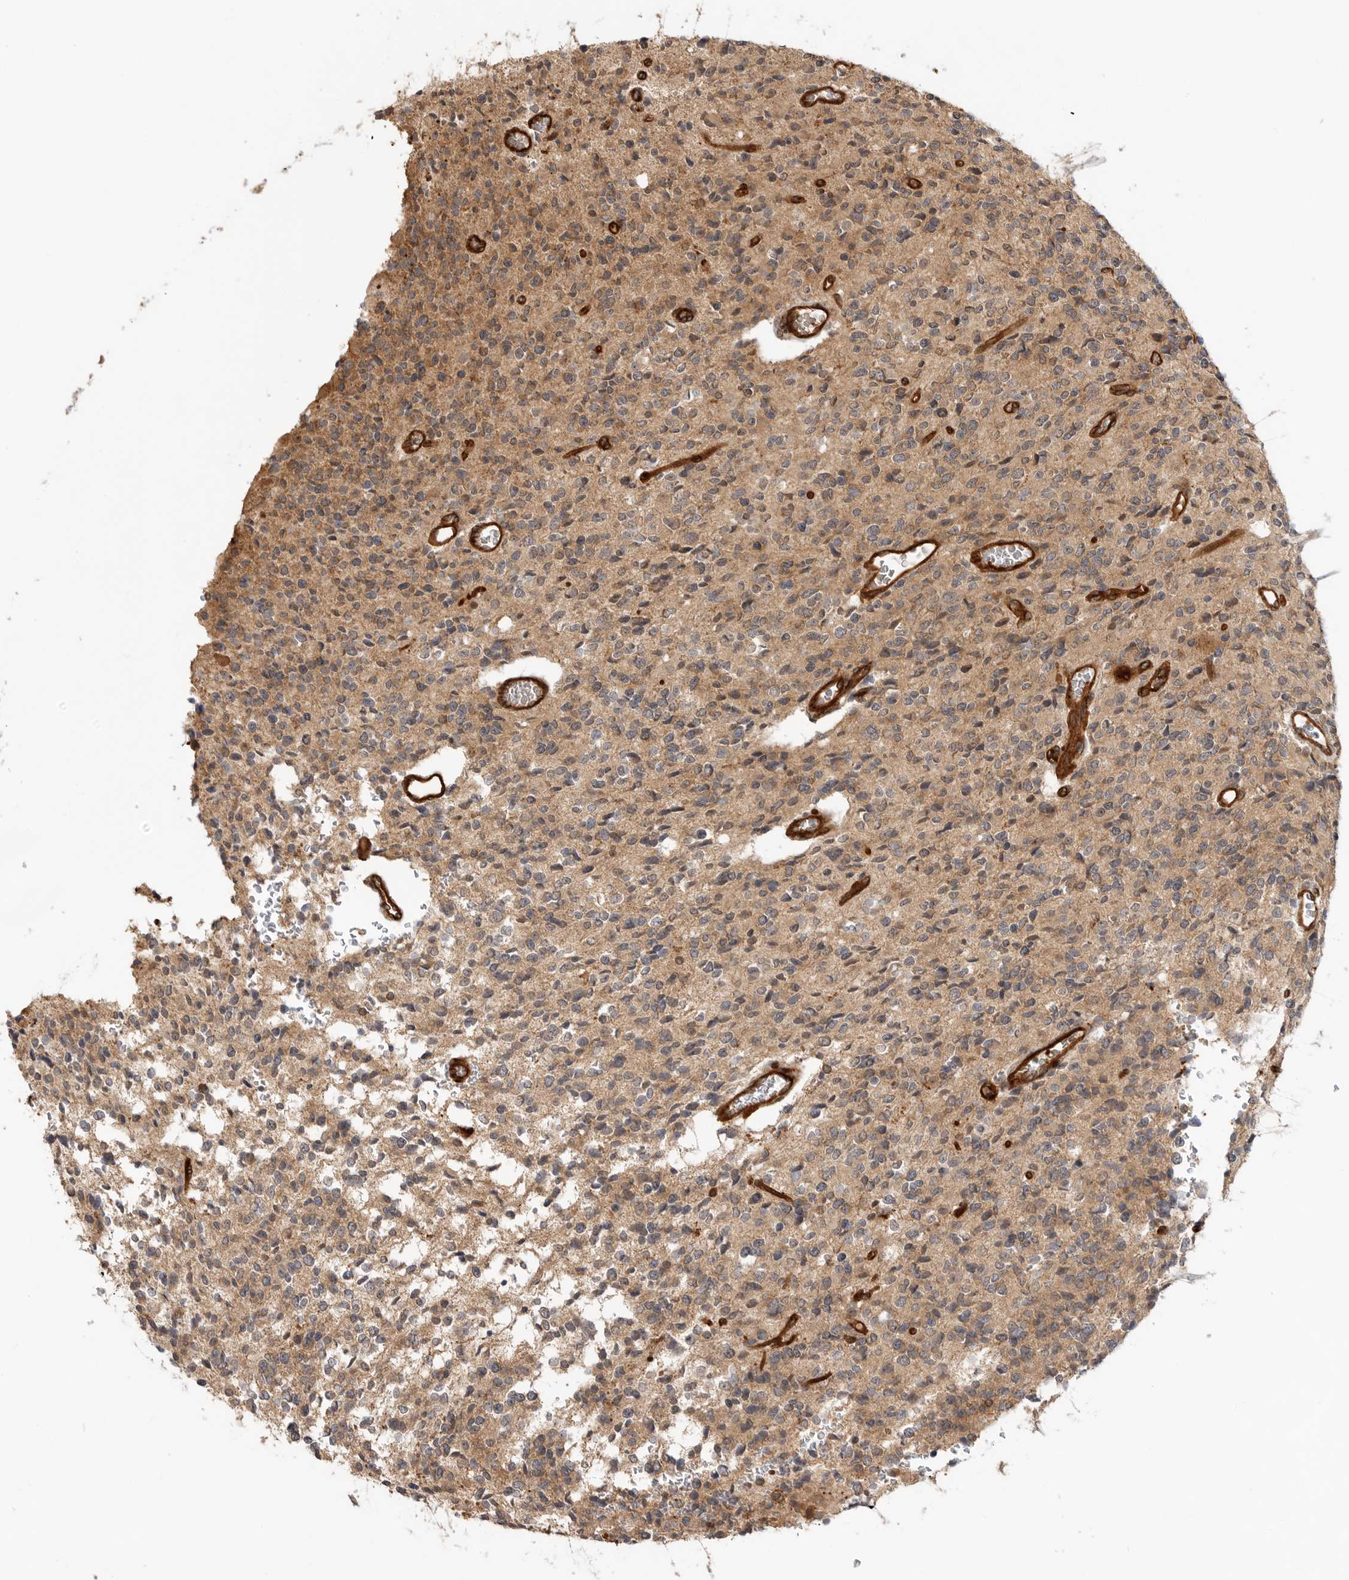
{"staining": {"intensity": "moderate", "quantity": "25%-75%", "location": "cytoplasmic/membranous"}, "tissue": "glioma", "cell_type": "Tumor cells", "image_type": "cancer", "snomed": [{"axis": "morphology", "description": "Glioma, malignant, High grade"}, {"axis": "topography", "description": "Brain"}], "caption": "The image exhibits staining of glioma, revealing moderate cytoplasmic/membranous protein staining (brown color) within tumor cells.", "gene": "GPATCH2", "patient": {"sex": "male", "age": 34}}